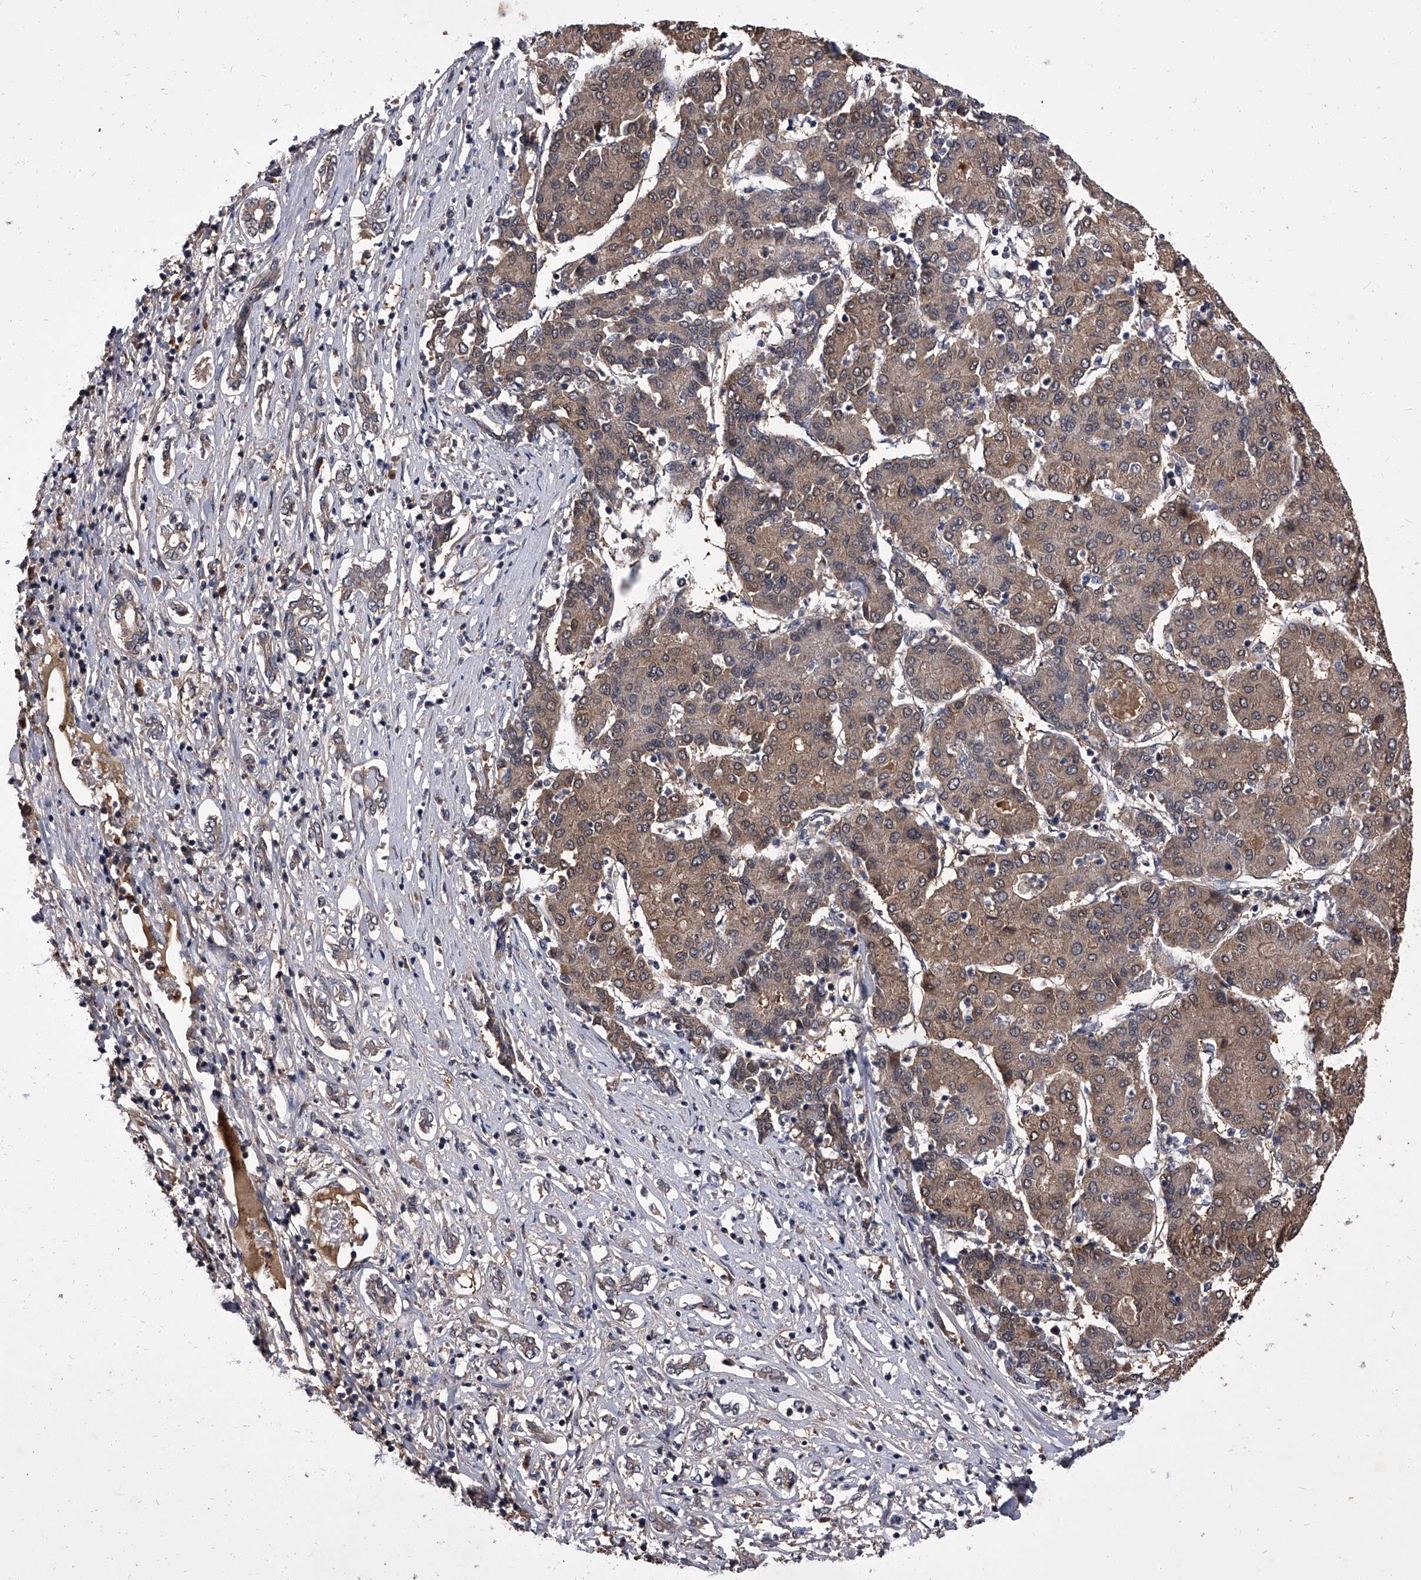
{"staining": {"intensity": "weak", "quantity": ">75%", "location": "cytoplasmic/membranous,nuclear"}, "tissue": "liver cancer", "cell_type": "Tumor cells", "image_type": "cancer", "snomed": [{"axis": "morphology", "description": "Carcinoma, Hepatocellular, NOS"}, {"axis": "topography", "description": "Liver"}], "caption": "Immunohistochemical staining of human liver cancer reveals weak cytoplasmic/membranous and nuclear protein expression in about >75% of tumor cells.", "gene": "SLC18B1", "patient": {"sex": "male", "age": 65}}